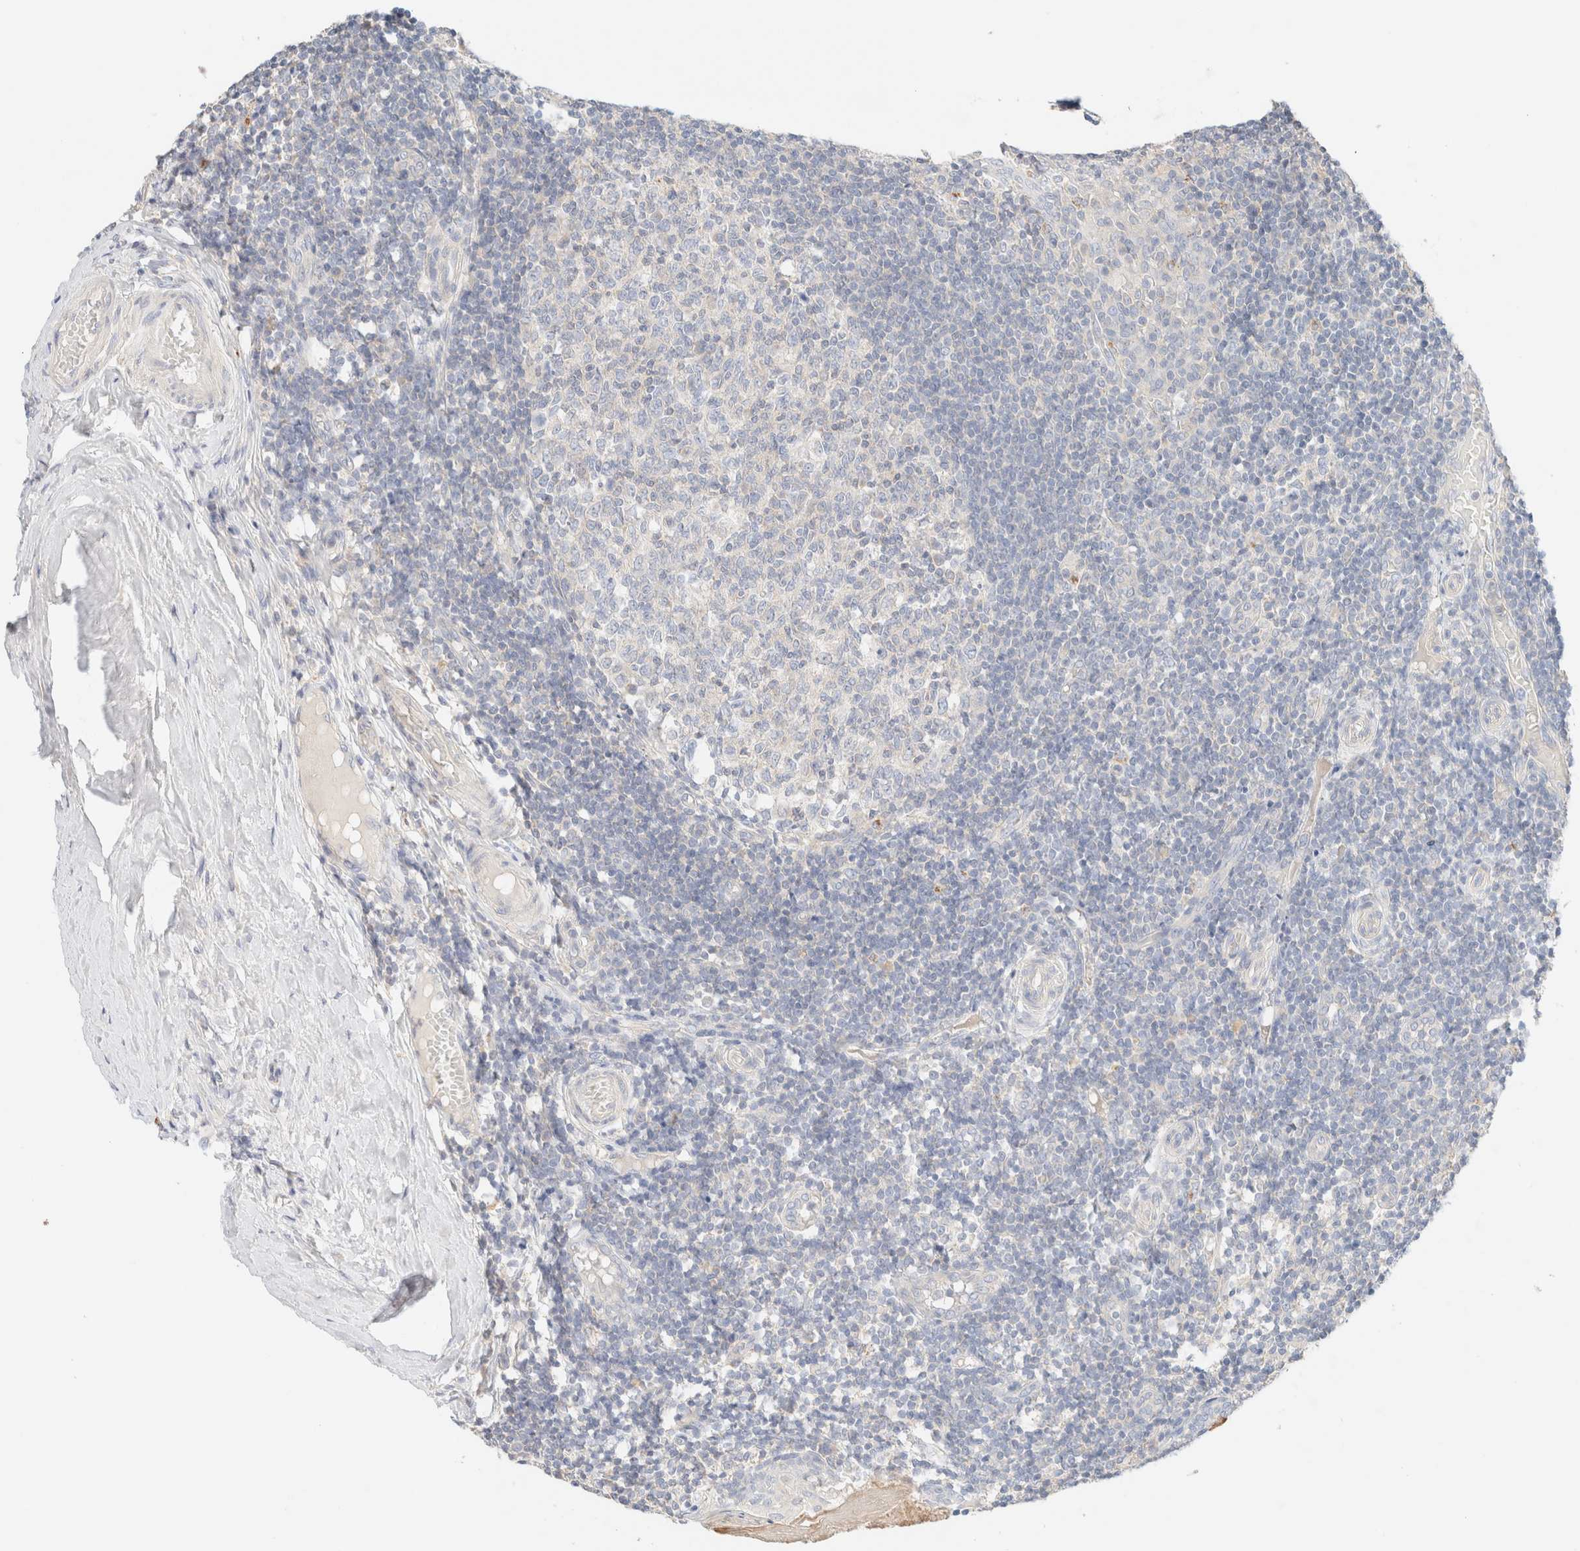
{"staining": {"intensity": "negative", "quantity": "none", "location": "none"}, "tissue": "tonsil", "cell_type": "Germinal center cells", "image_type": "normal", "snomed": [{"axis": "morphology", "description": "Normal tissue, NOS"}, {"axis": "topography", "description": "Tonsil"}], "caption": "Immunohistochemistry (IHC) photomicrograph of normal tonsil: human tonsil stained with DAB displays no significant protein expression in germinal center cells.", "gene": "SARM1", "patient": {"sex": "female", "age": 19}}